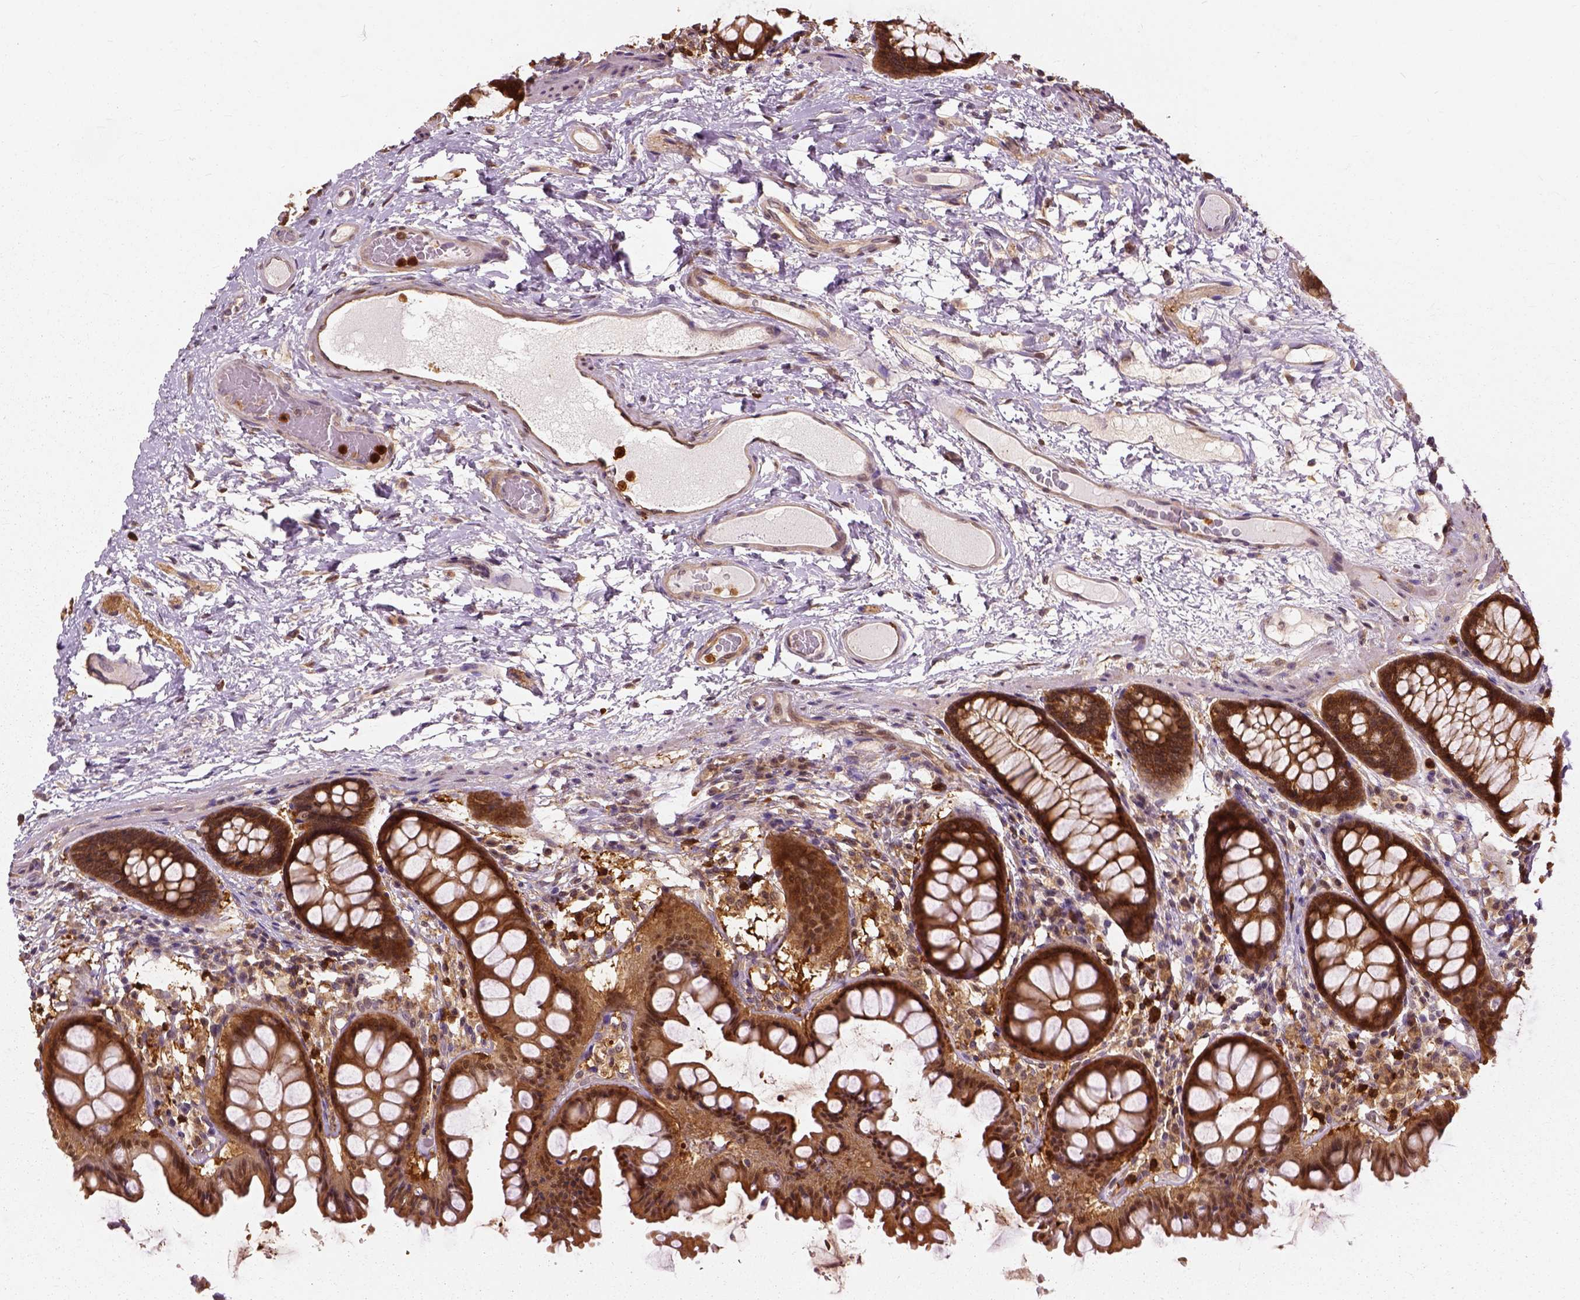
{"staining": {"intensity": "weak", "quantity": ">75%", "location": "cytoplasmic/membranous"}, "tissue": "colon", "cell_type": "Endothelial cells", "image_type": "normal", "snomed": [{"axis": "morphology", "description": "Normal tissue, NOS"}, {"axis": "topography", "description": "Colon"}], "caption": "IHC image of benign colon: human colon stained using immunohistochemistry (IHC) demonstrates low levels of weak protein expression localized specifically in the cytoplasmic/membranous of endothelial cells, appearing as a cytoplasmic/membranous brown color.", "gene": "GPI", "patient": {"sex": "female", "age": 65}}